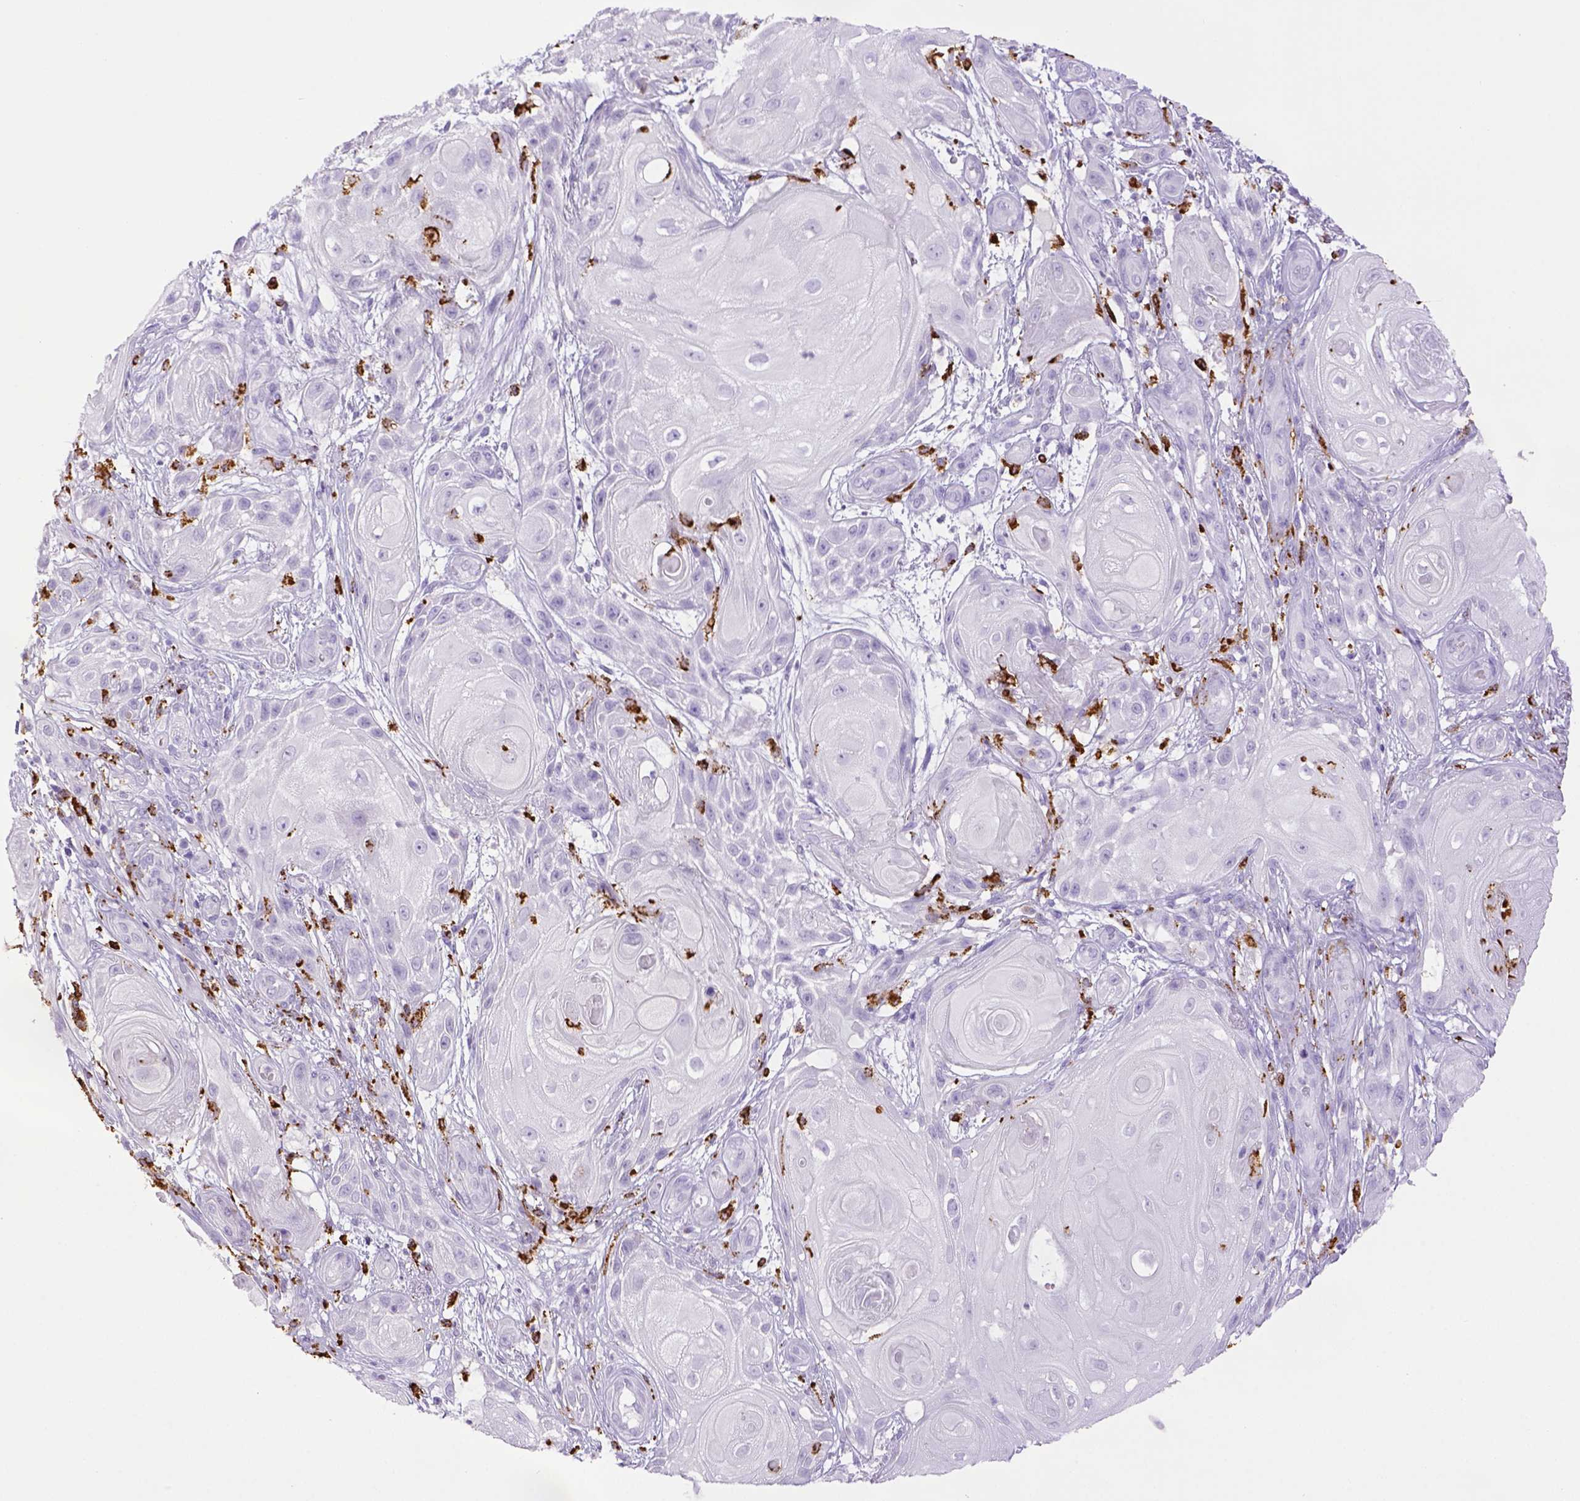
{"staining": {"intensity": "negative", "quantity": "none", "location": "none"}, "tissue": "skin cancer", "cell_type": "Tumor cells", "image_type": "cancer", "snomed": [{"axis": "morphology", "description": "Squamous cell carcinoma, NOS"}, {"axis": "topography", "description": "Skin"}], "caption": "This is a image of IHC staining of skin cancer (squamous cell carcinoma), which shows no positivity in tumor cells. (IHC, brightfield microscopy, high magnification).", "gene": "CD68", "patient": {"sex": "male", "age": 62}}